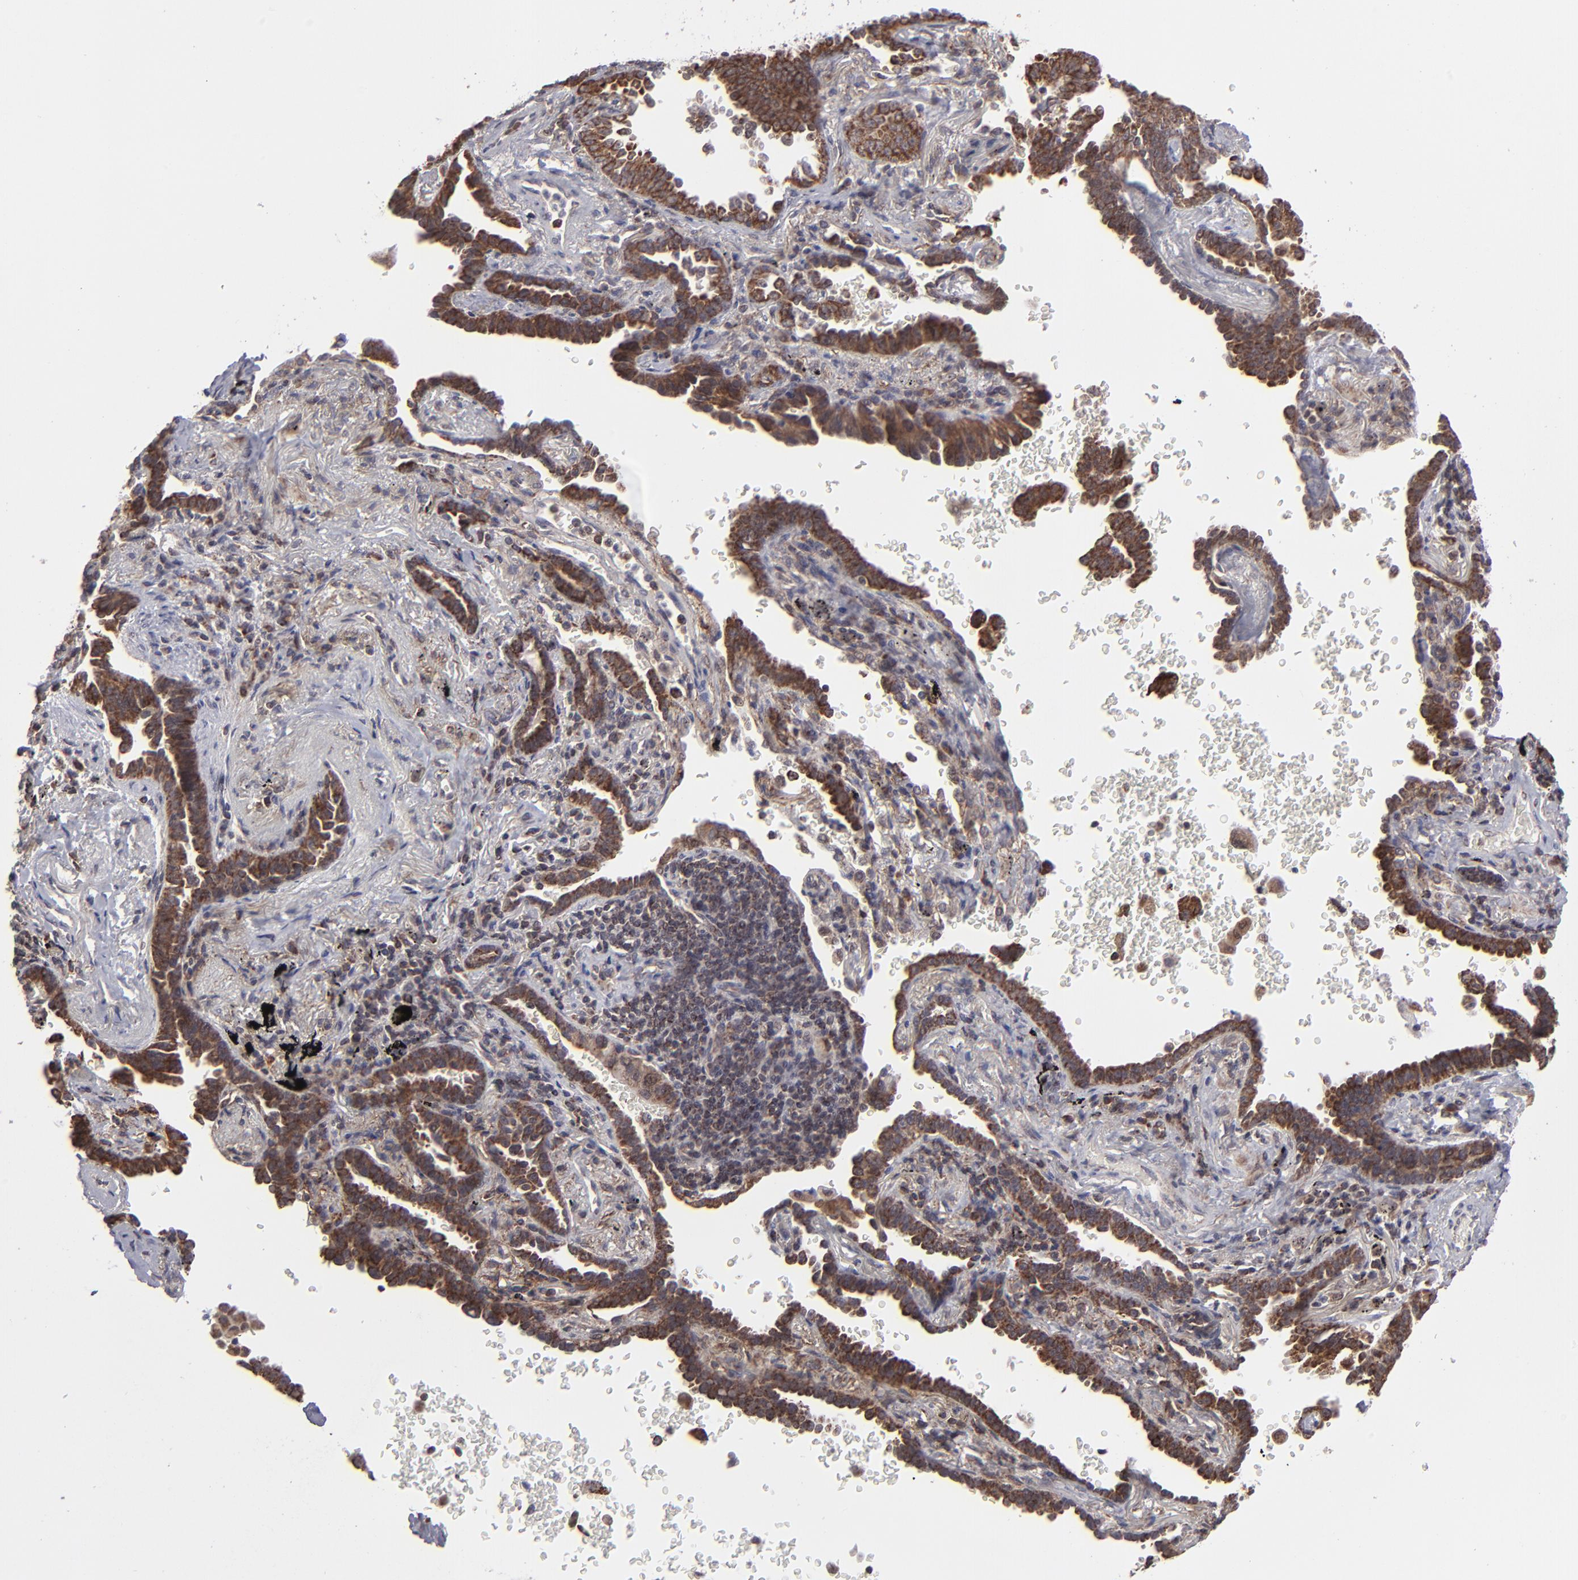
{"staining": {"intensity": "moderate", "quantity": ">75%", "location": "cytoplasmic/membranous"}, "tissue": "lung cancer", "cell_type": "Tumor cells", "image_type": "cancer", "snomed": [{"axis": "morphology", "description": "Adenocarcinoma, NOS"}, {"axis": "topography", "description": "Lung"}], "caption": "Immunohistochemistry (IHC) staining of adenocarcinoma (lung), which demonstrates medium levels of moderate cytoplasmic/membranous positivity in approximately >75% of tumor cells indicating moderate cytoplasmic/membranous protein expression. The staining was performed using DAB (3,3'-diaminobenzidine) (brown) for protein detection and nuclei were counterstained in hematoxylin (blue).", "gene": "SLC15A1", "patient": {"sex": "female", "age": 64}}